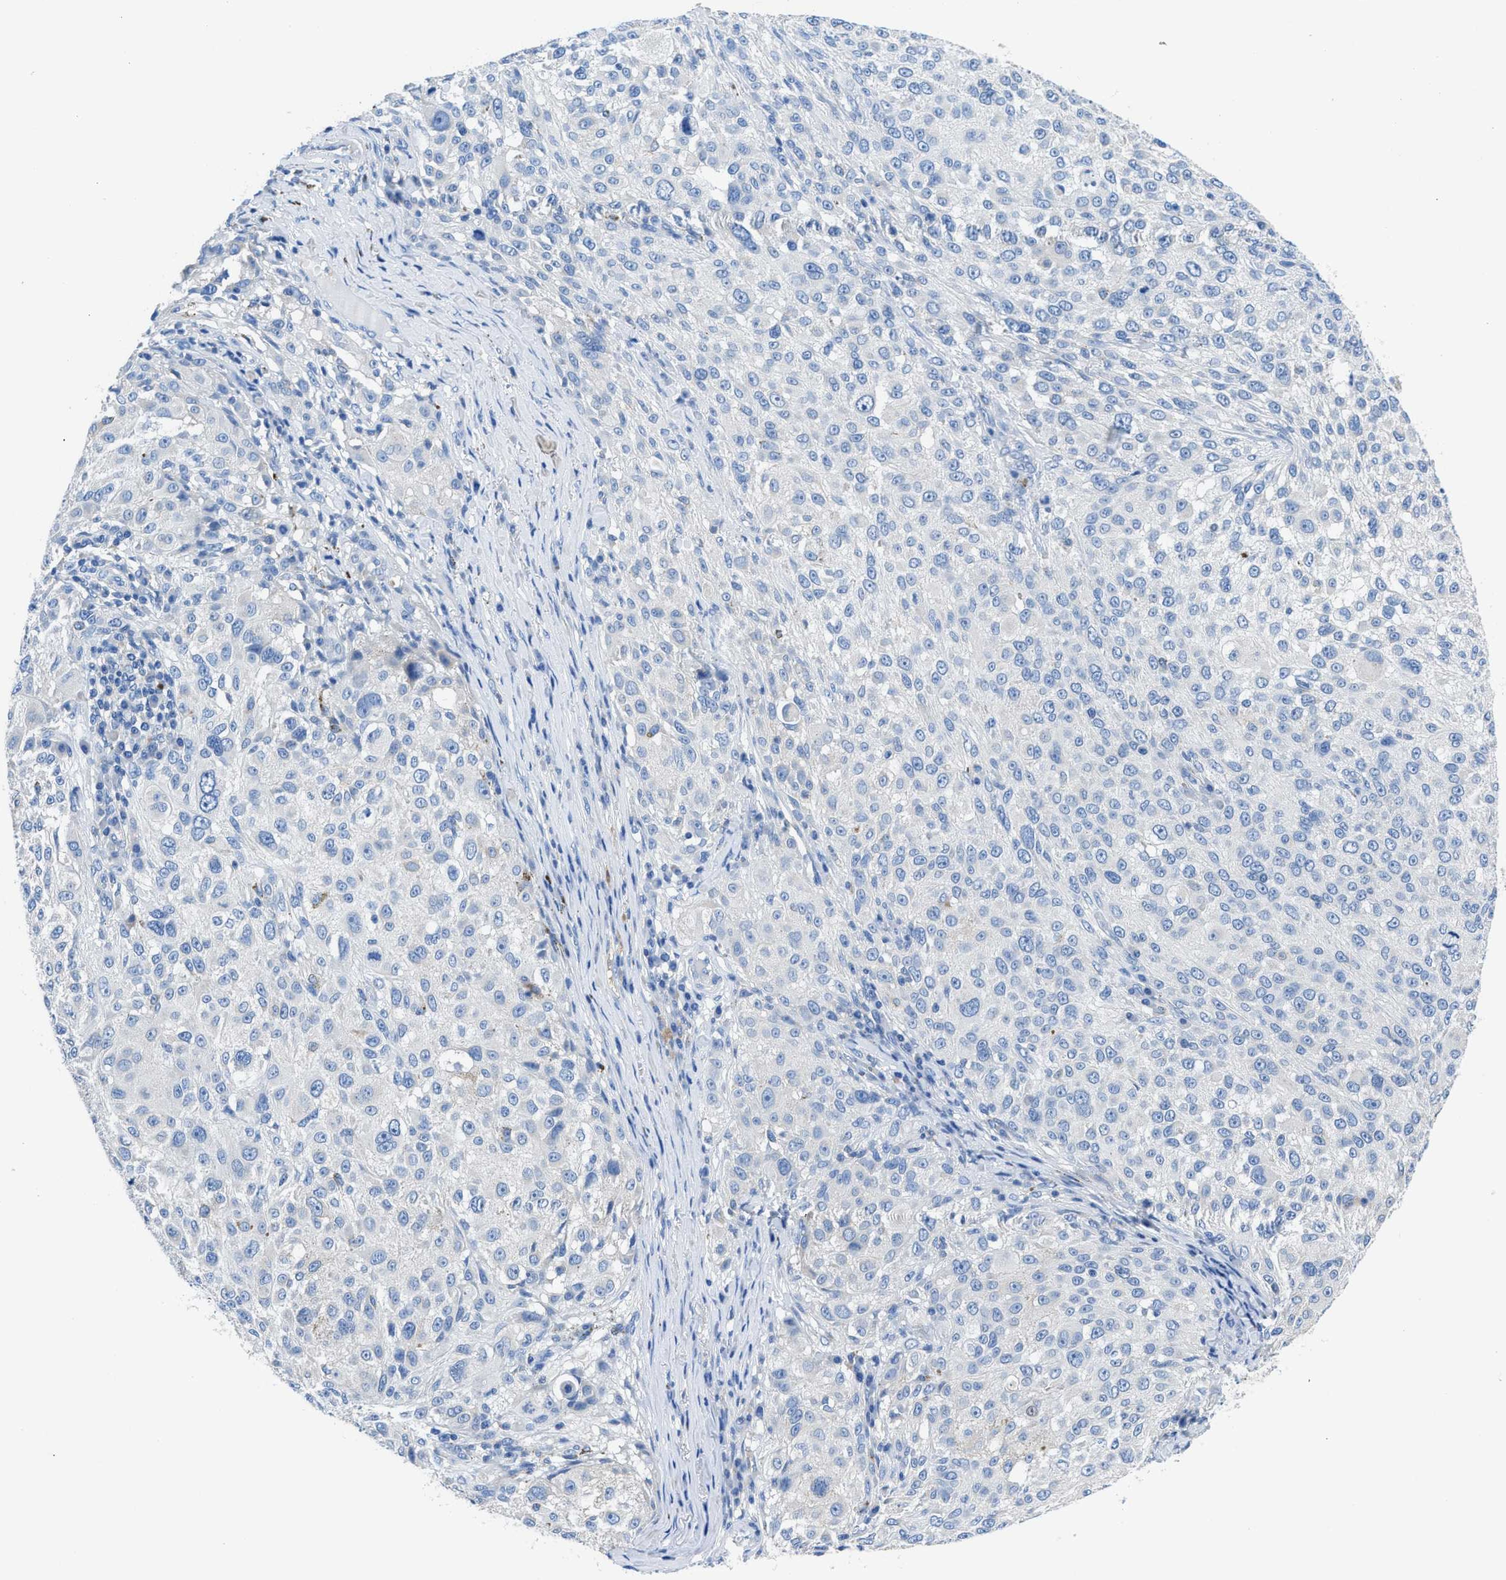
{"staining": {"intensity": "negative", "quantity": "none", "location": "none"}, "tissue": "melanoma", "cell_type": "Tumor cells", "image_type": "cancer", "snomed": [{"axis": "morphology", "description": "Necrosis, NOS"}, {"axis": "morphology", "description": "Malignant melanoma, NOS"}, {"axis": "topography", "description": "Skin"}], "caption": "DAB immunohistochemical staining of malignant melanoma demonstrates no significant expression in tumor cells.", "gene": "NEB", "patient": {"sex": "female", "age": 87}}